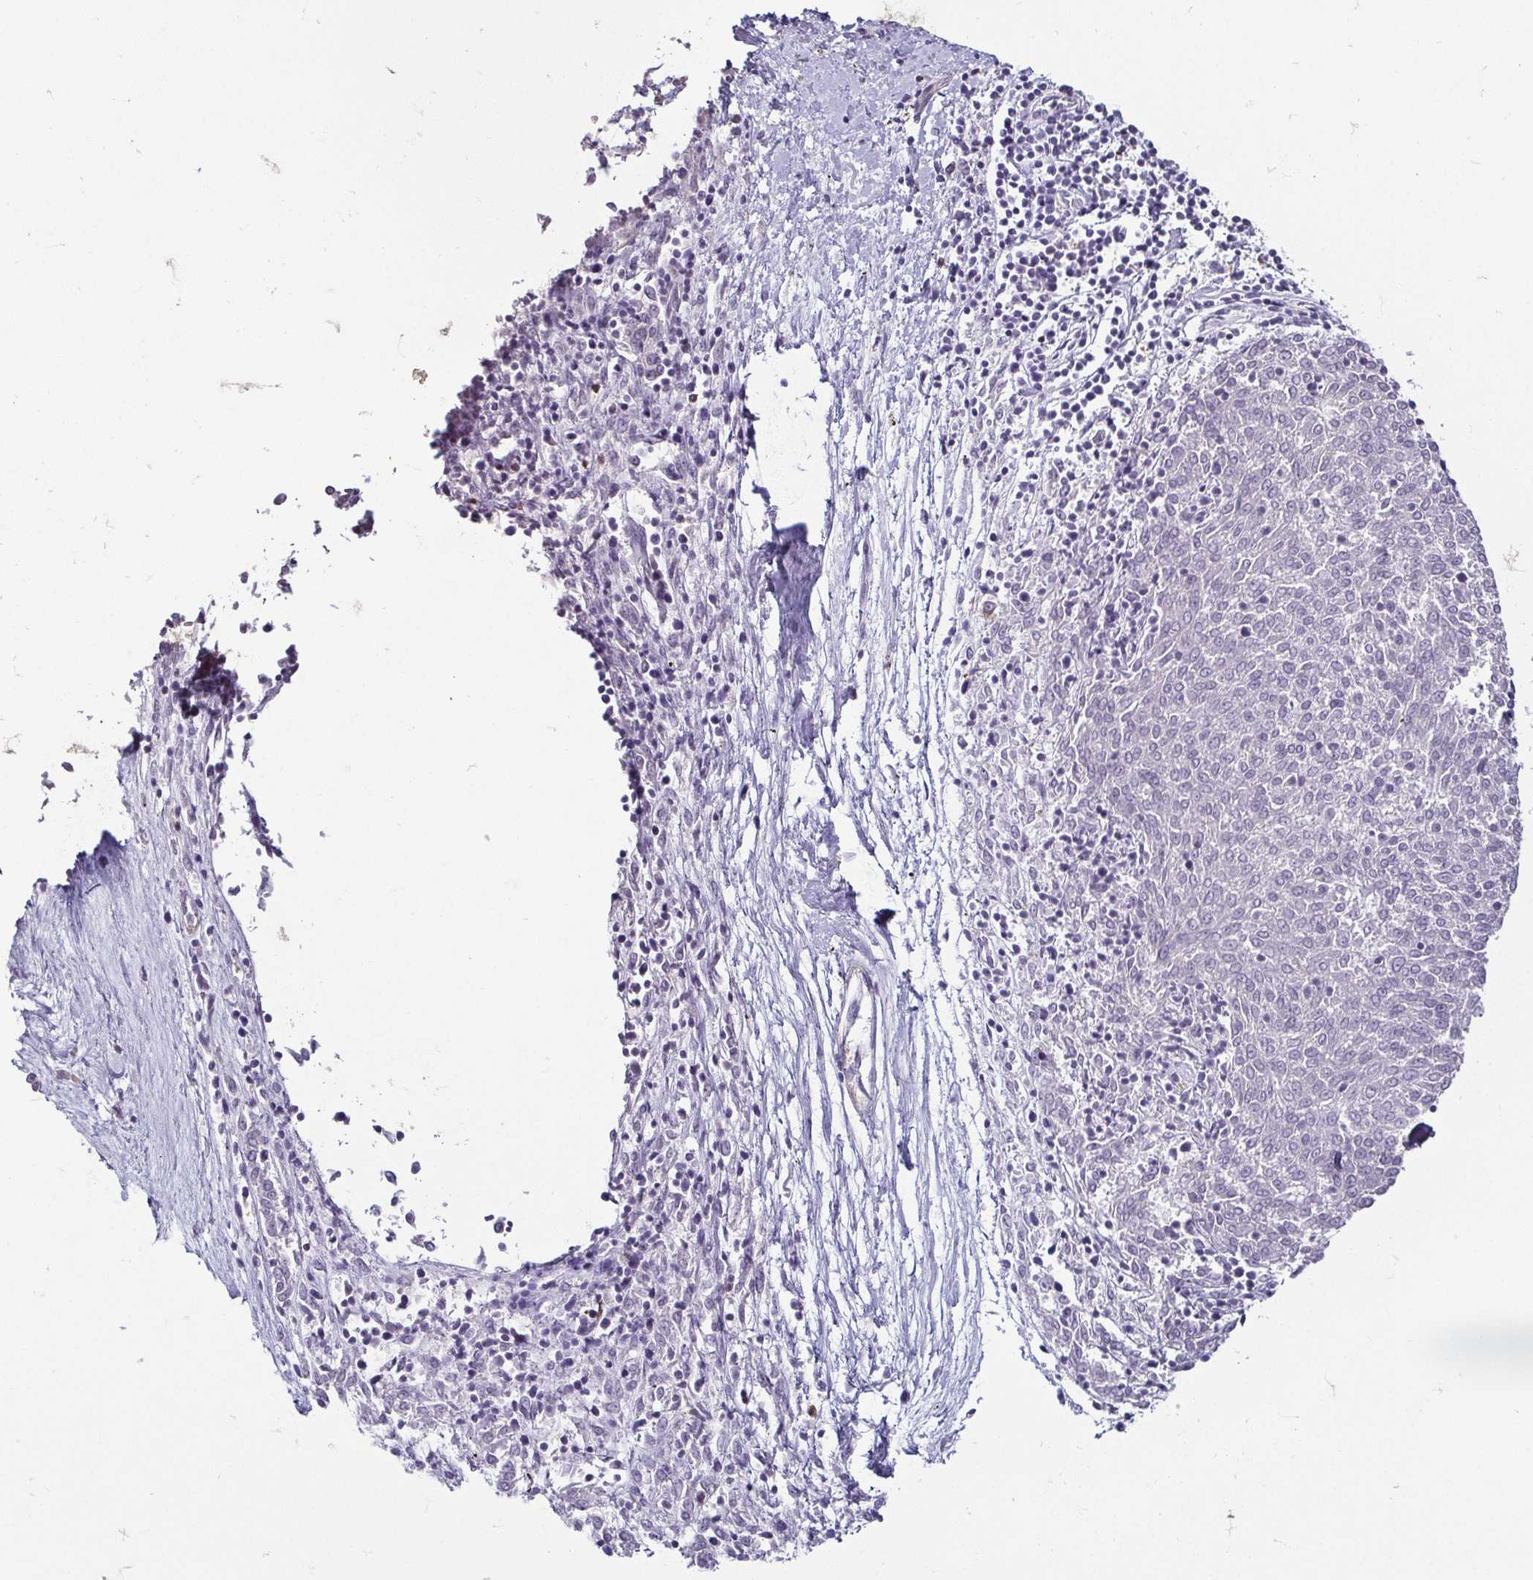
{"staining": {"intensity": "negative", "quantity": "none", "location": "none"}, "tissue": "melanoma", "cell_type": "Tumor cells", "image_type": "cancer", "snomed": [{"axis": "morphology", "description": "Malignant melanoma, NOS"}, {"axis": "topography", "description": "Skin"}], "caption": "An image of human malignant melanoma is negative for staining in tumor cells.", "gene": "HOPX", "patient": {"sex": "female", "age": 72}}